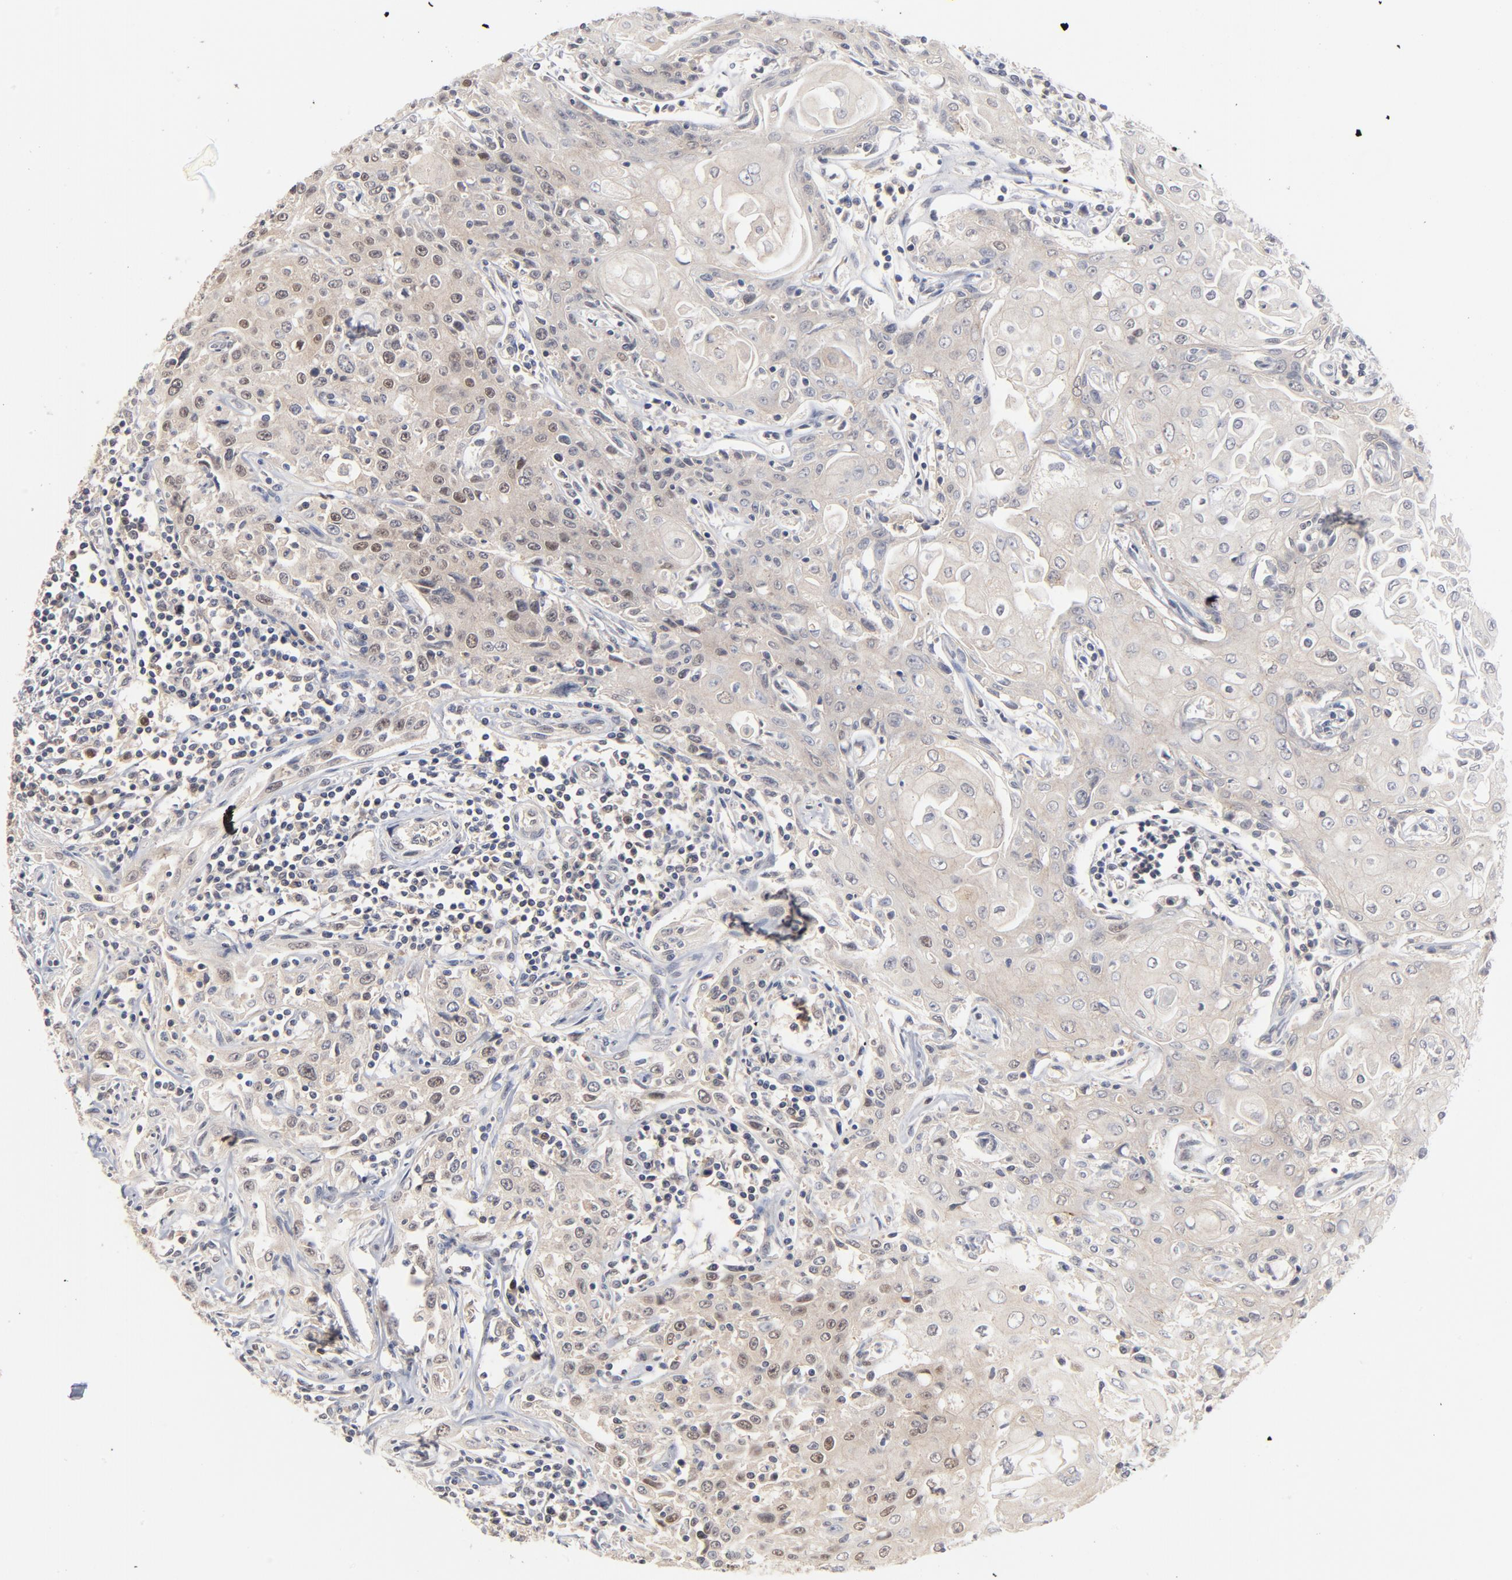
{"staining": {"intensity": "negative", "quantity": "none", "location": "none"}, "tissue": "head and neck cancer", "cell_type": "Tumor cells", "image_type": "cancer", "snomed": [{"axis": "morphology", "description": "Squamous cell carcinoma, NOS"}, {"axis": "topography", "description": "Oral tissue"}, {"axis": "topography", "description": "Head-Neck"}], "caption": "There is no significant staining in tumor cells of squamous cell carcinoma (head and neck).", "gene": "UBL4A", "patient": {"sex": "female", "age": 76}}